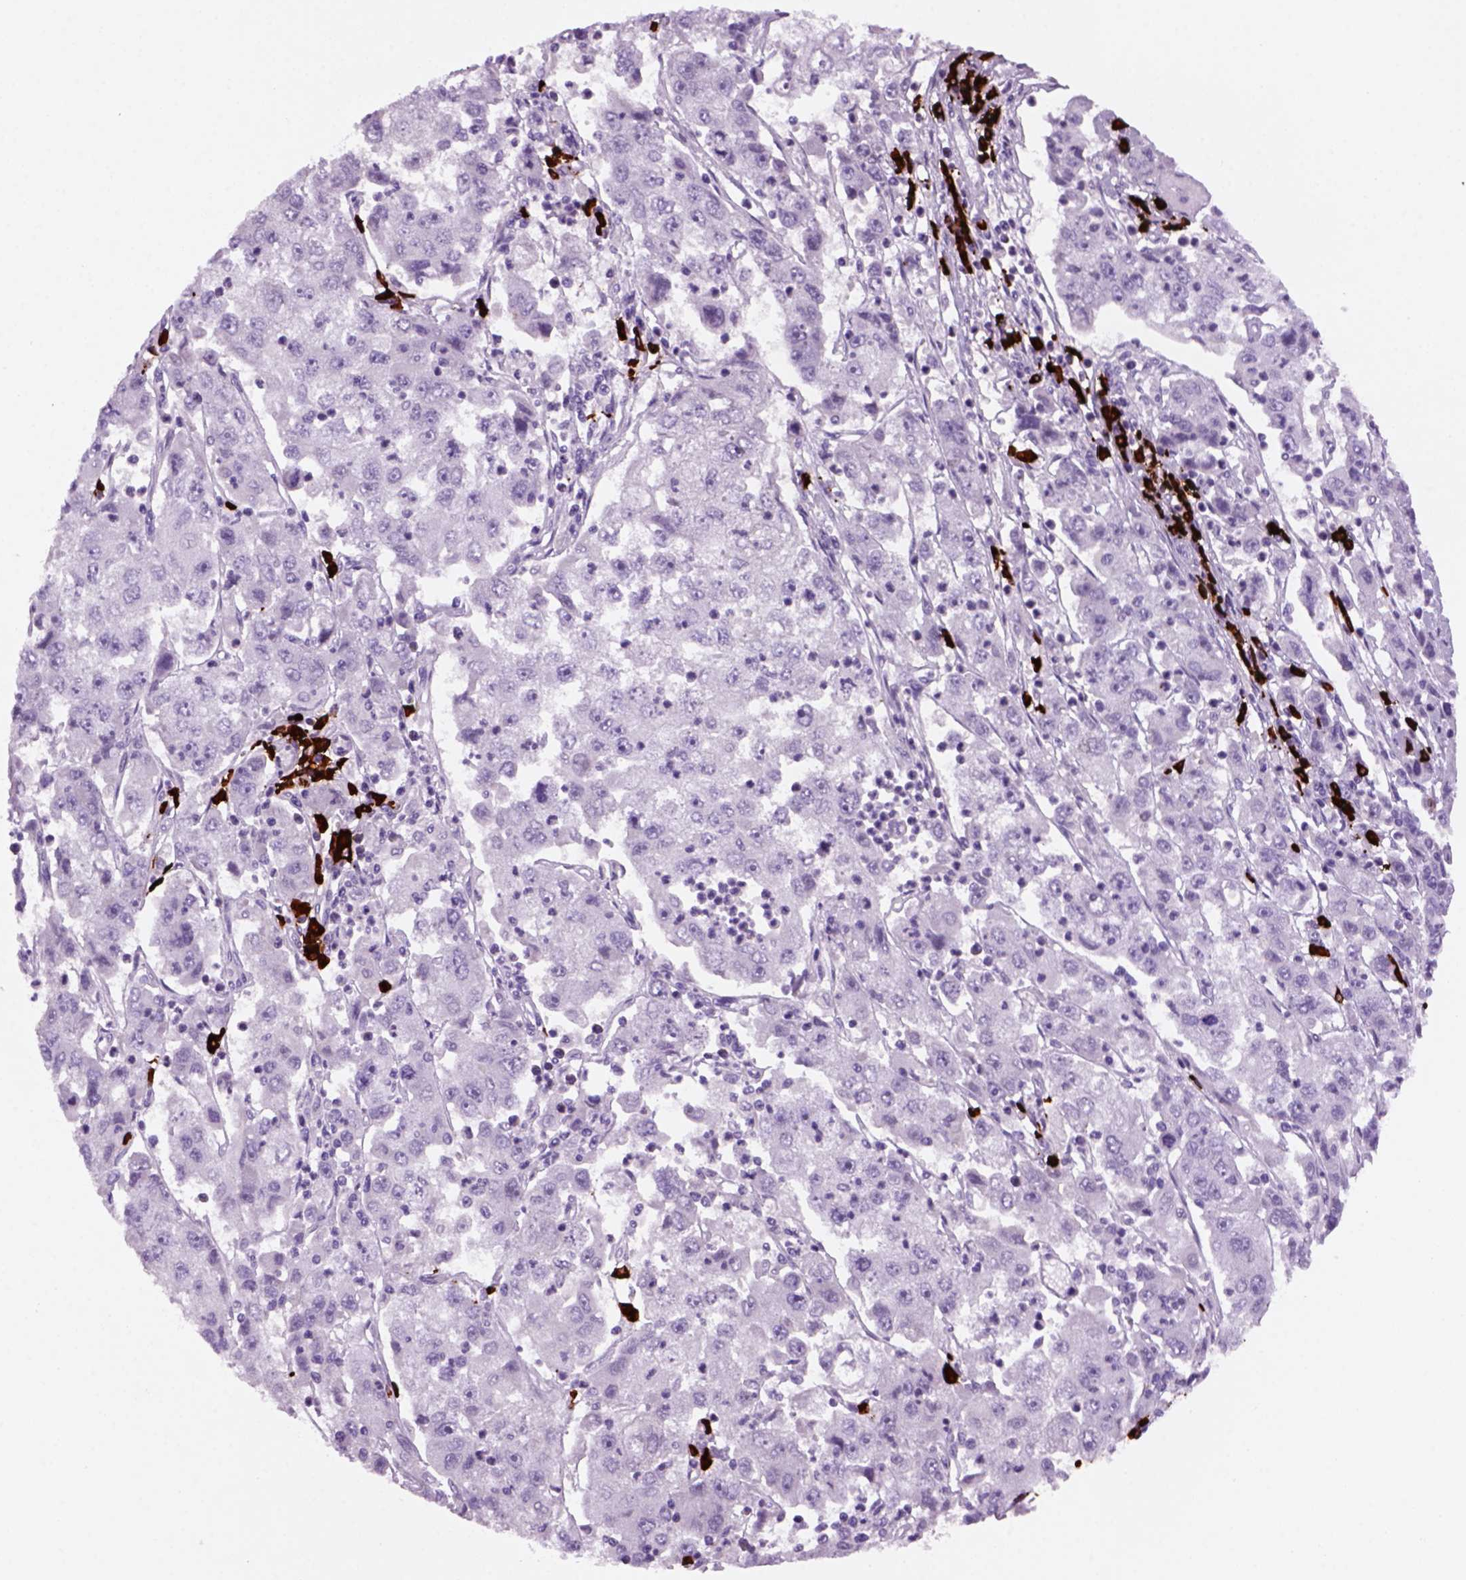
{"staining": {"intensity": "negative", "quantity": "none", "location": "none"}, "tissue": "cervical cancer", "cell_type": "Tumor cells", "image_type": "cancer", "snomed": [{"axis": "morphology", "description": "Squamous cell carcinoma, NOS"}, {"axis": "topography", "description": "Cervix"}], "caption": "IHC of human squamous cell carcinoma (cervical) exhibits no positivity in tumor cells.", "gene": "MZB1", "patient": {"sex": "female", "age": 36}}